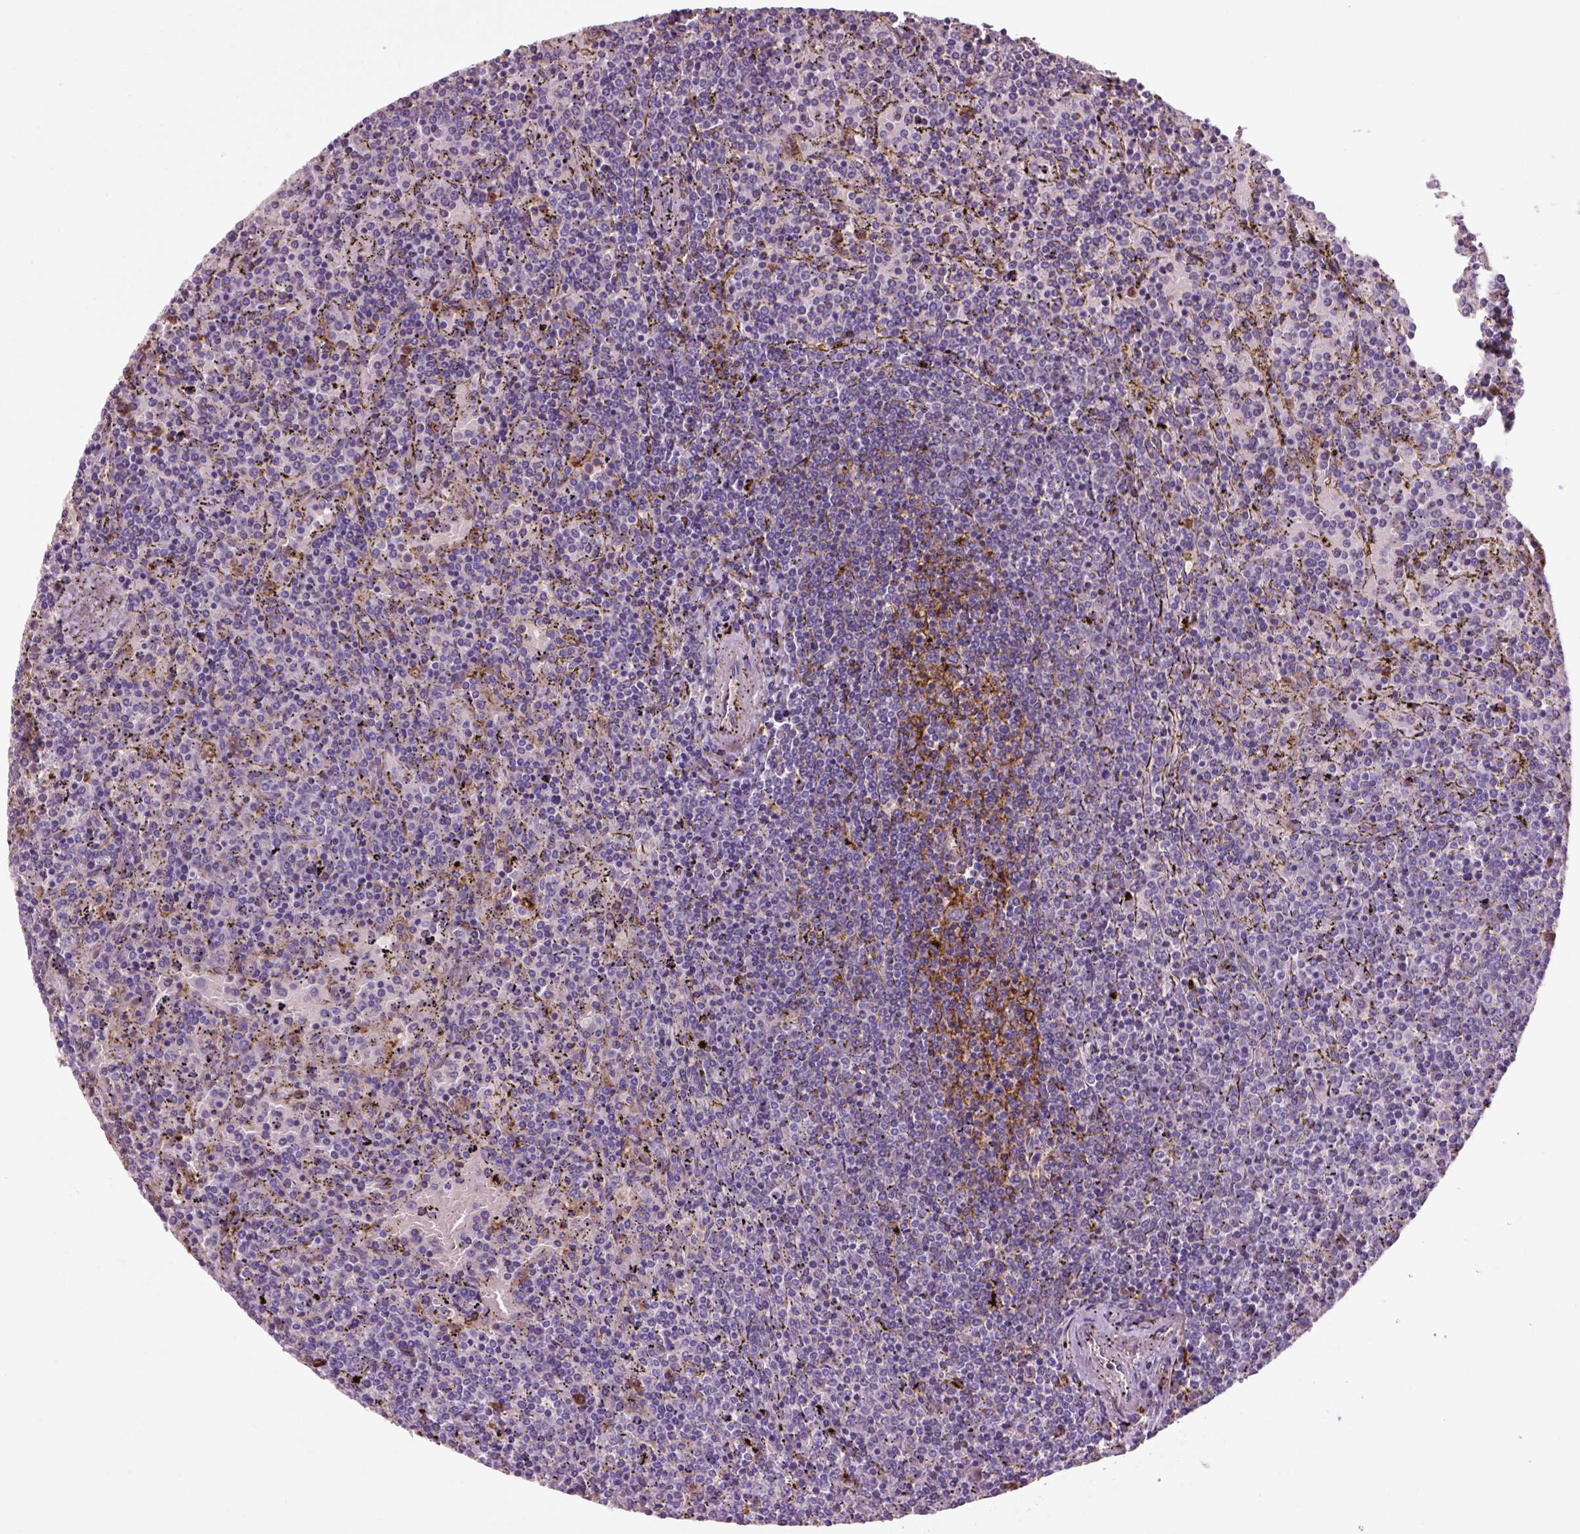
{"staining": {"intensity": "negative", "quantity": "none", "location": "none"}, "tissue": "lymphoma", "cell_type": "Tumor cells", "image_type": "cancer", "snomed": [{"axis": "morphology", "description": "Malignant lymphoma, non-Hodgkin's type, Low grade"}, {"axis": "topography", "description": "Spleen"}], "caption": "Immunohistochemistry (IHC) photomicrograph of neoplastic tissue: human lymphoma stained with DAB (3,3'-diaminobenzidine) reveals no significant protein positivity in tumor cells.", "gene": "CD14", "patient": {"sex": "female", "age": 77}}